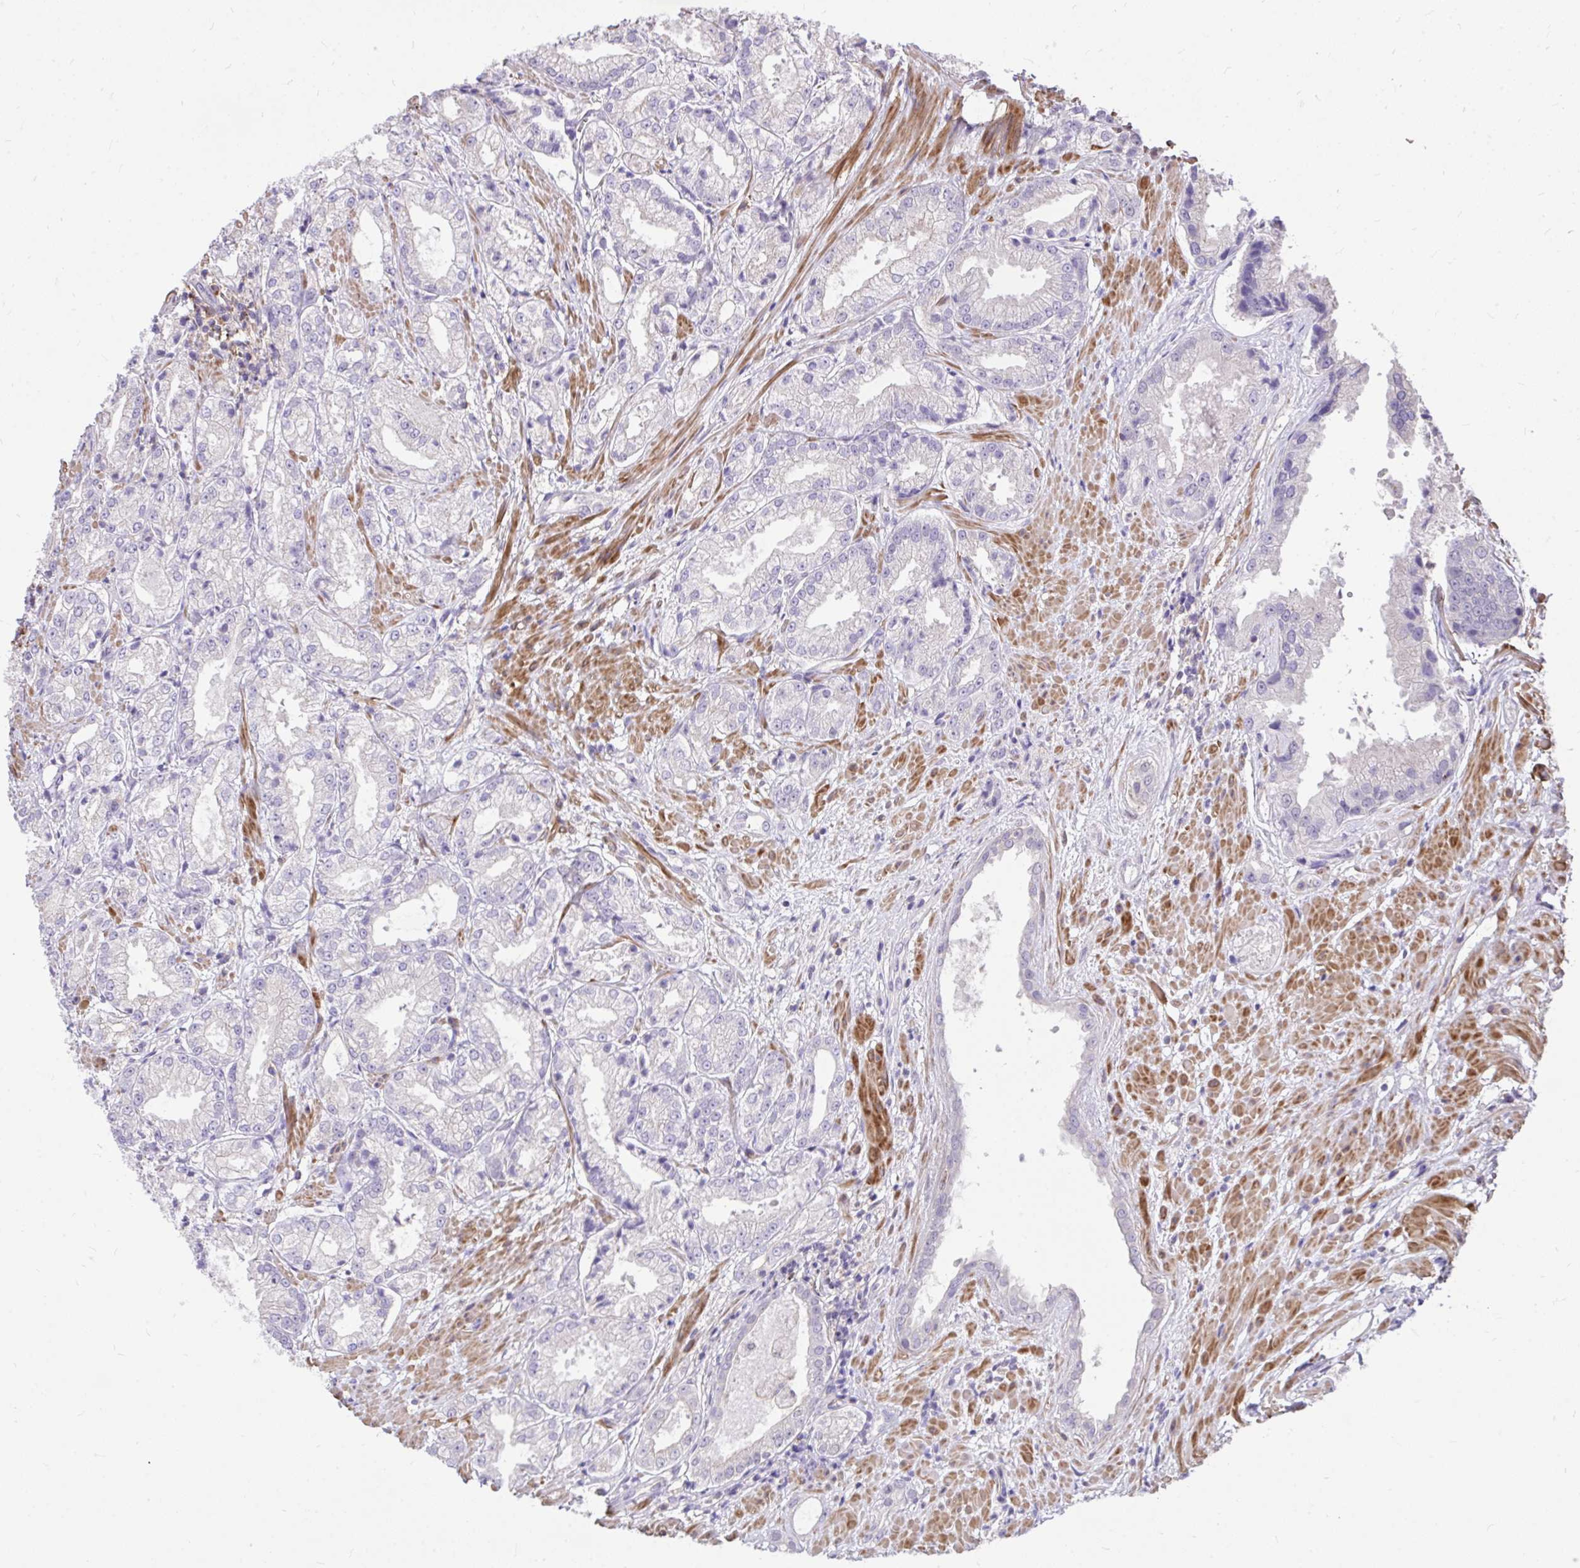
{"staining": {"intensity": "negative", "quantity": "none", "location": "none"}, "tissue": "prostate cancer", "cell_type": "Tumor cells", "image_type": "cancer", "snomed": [{"axis": "morphology", "description": "Adenocarcinoma, High grade"}, {"axis": "topography", "description": "Prostate"}], "caption": "Immunohistochemistry (IHC) micrograph of prostate high-grade adenocarcinoma stained for a protein (brown), which demonstrates no staining in tumor cells.", "gene": "IGFL2", "patient": {"sex": "male", "age": 61}}